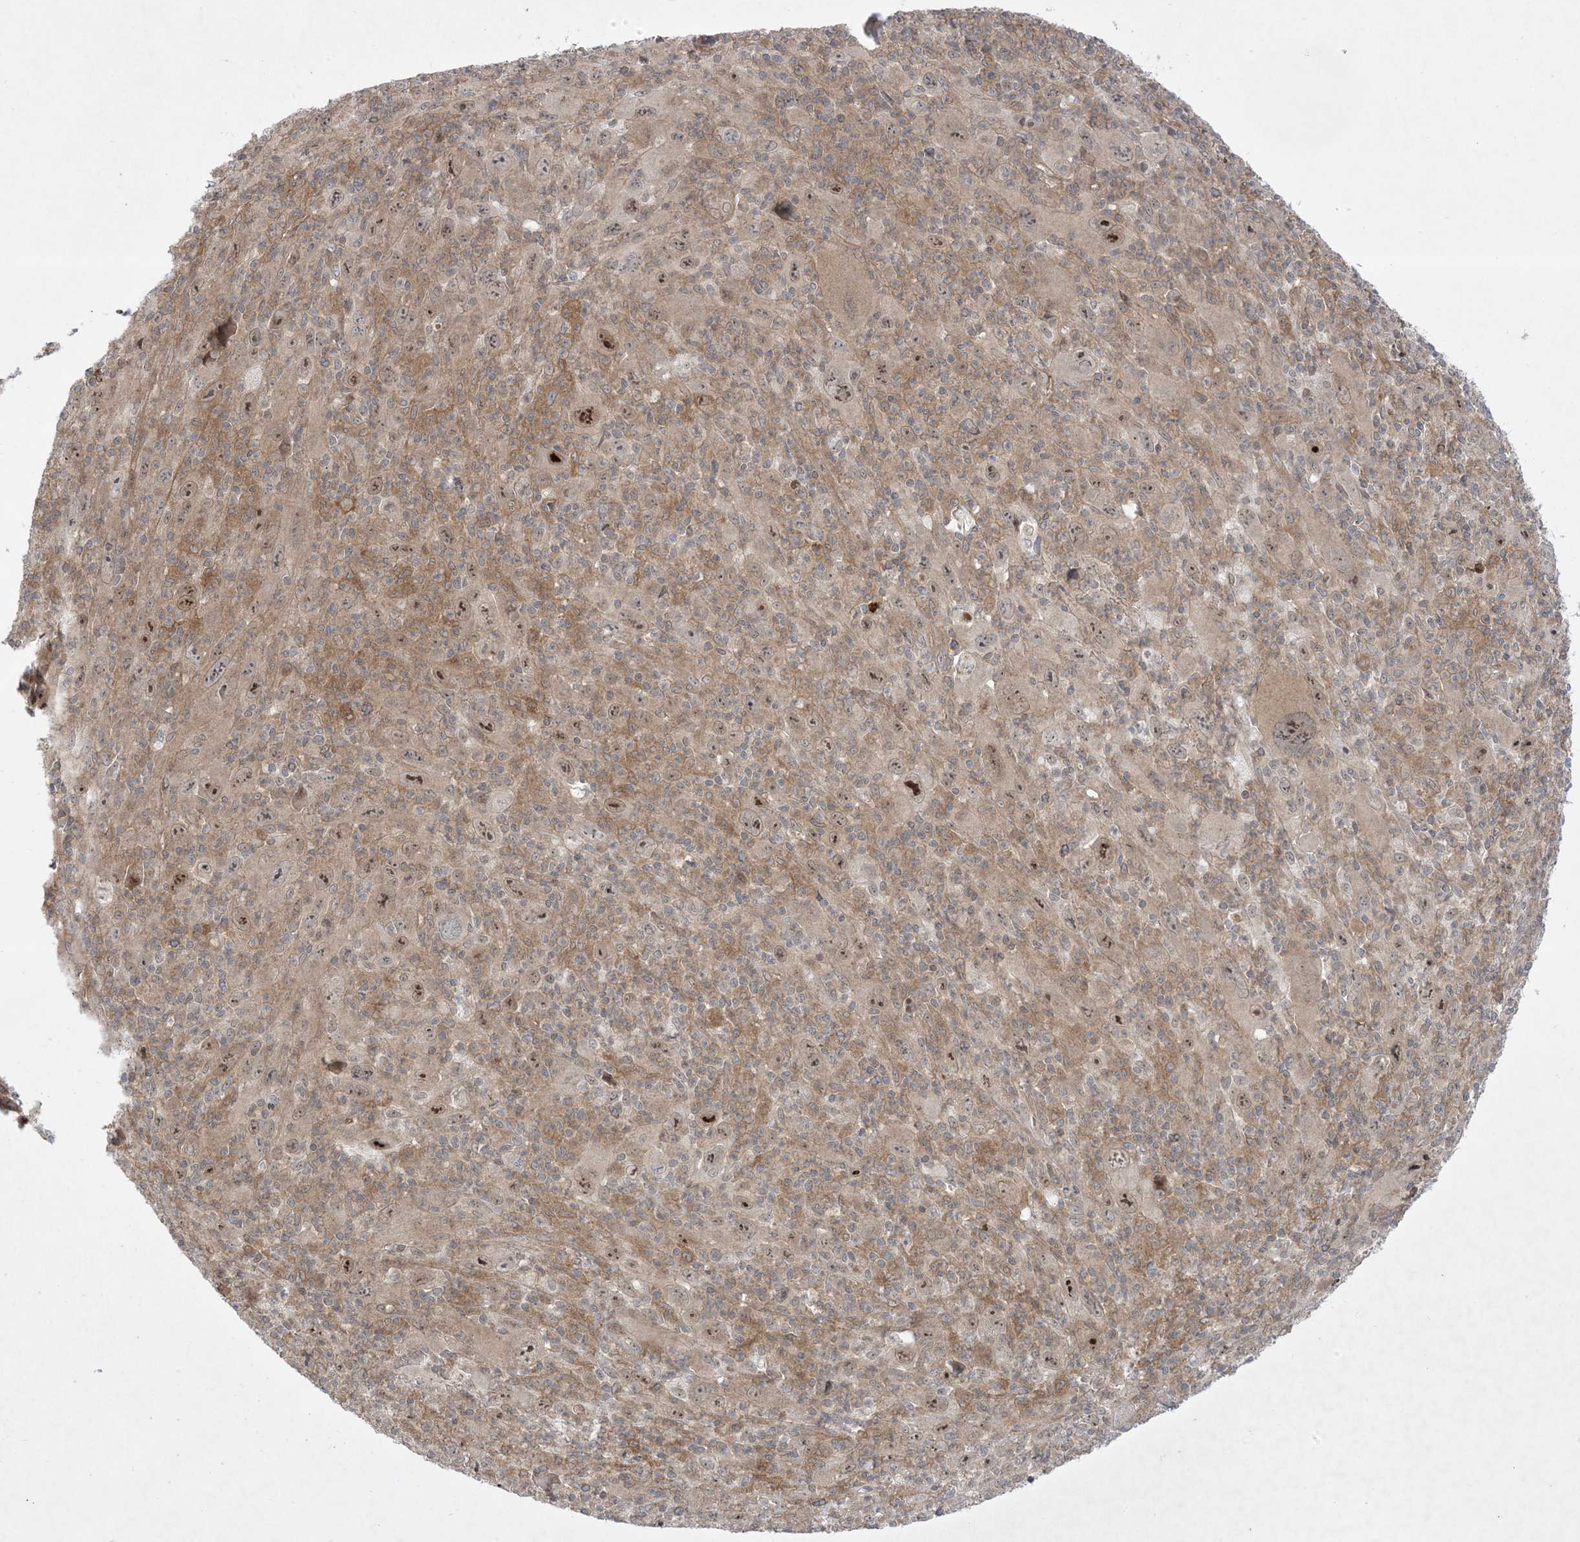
{"staining": {"intensity": "moderate", "quantity": "25%-75%", "location": "cytoplasmic/membranous,nuclear"}, "tissue": "melanoma", "cell_type": "Tumor cells", "image_type": "cancer", "snomed": [{"axis": "morphology", "description": "Malignant melanoma, Metastatic site"}, {"axis": "topography", "description": "Skin"}], "caption": "Immunohistochemistry (IHC) (DAB) staining of human malignant melanoma (metastatic site) exhibits moderate cytoplasmic/membranous and nuclear protein expression in approximately 25%-75% of tumor cells.", "gene": "SOGA3", "patient": {"sex": "female", "age": 56}}